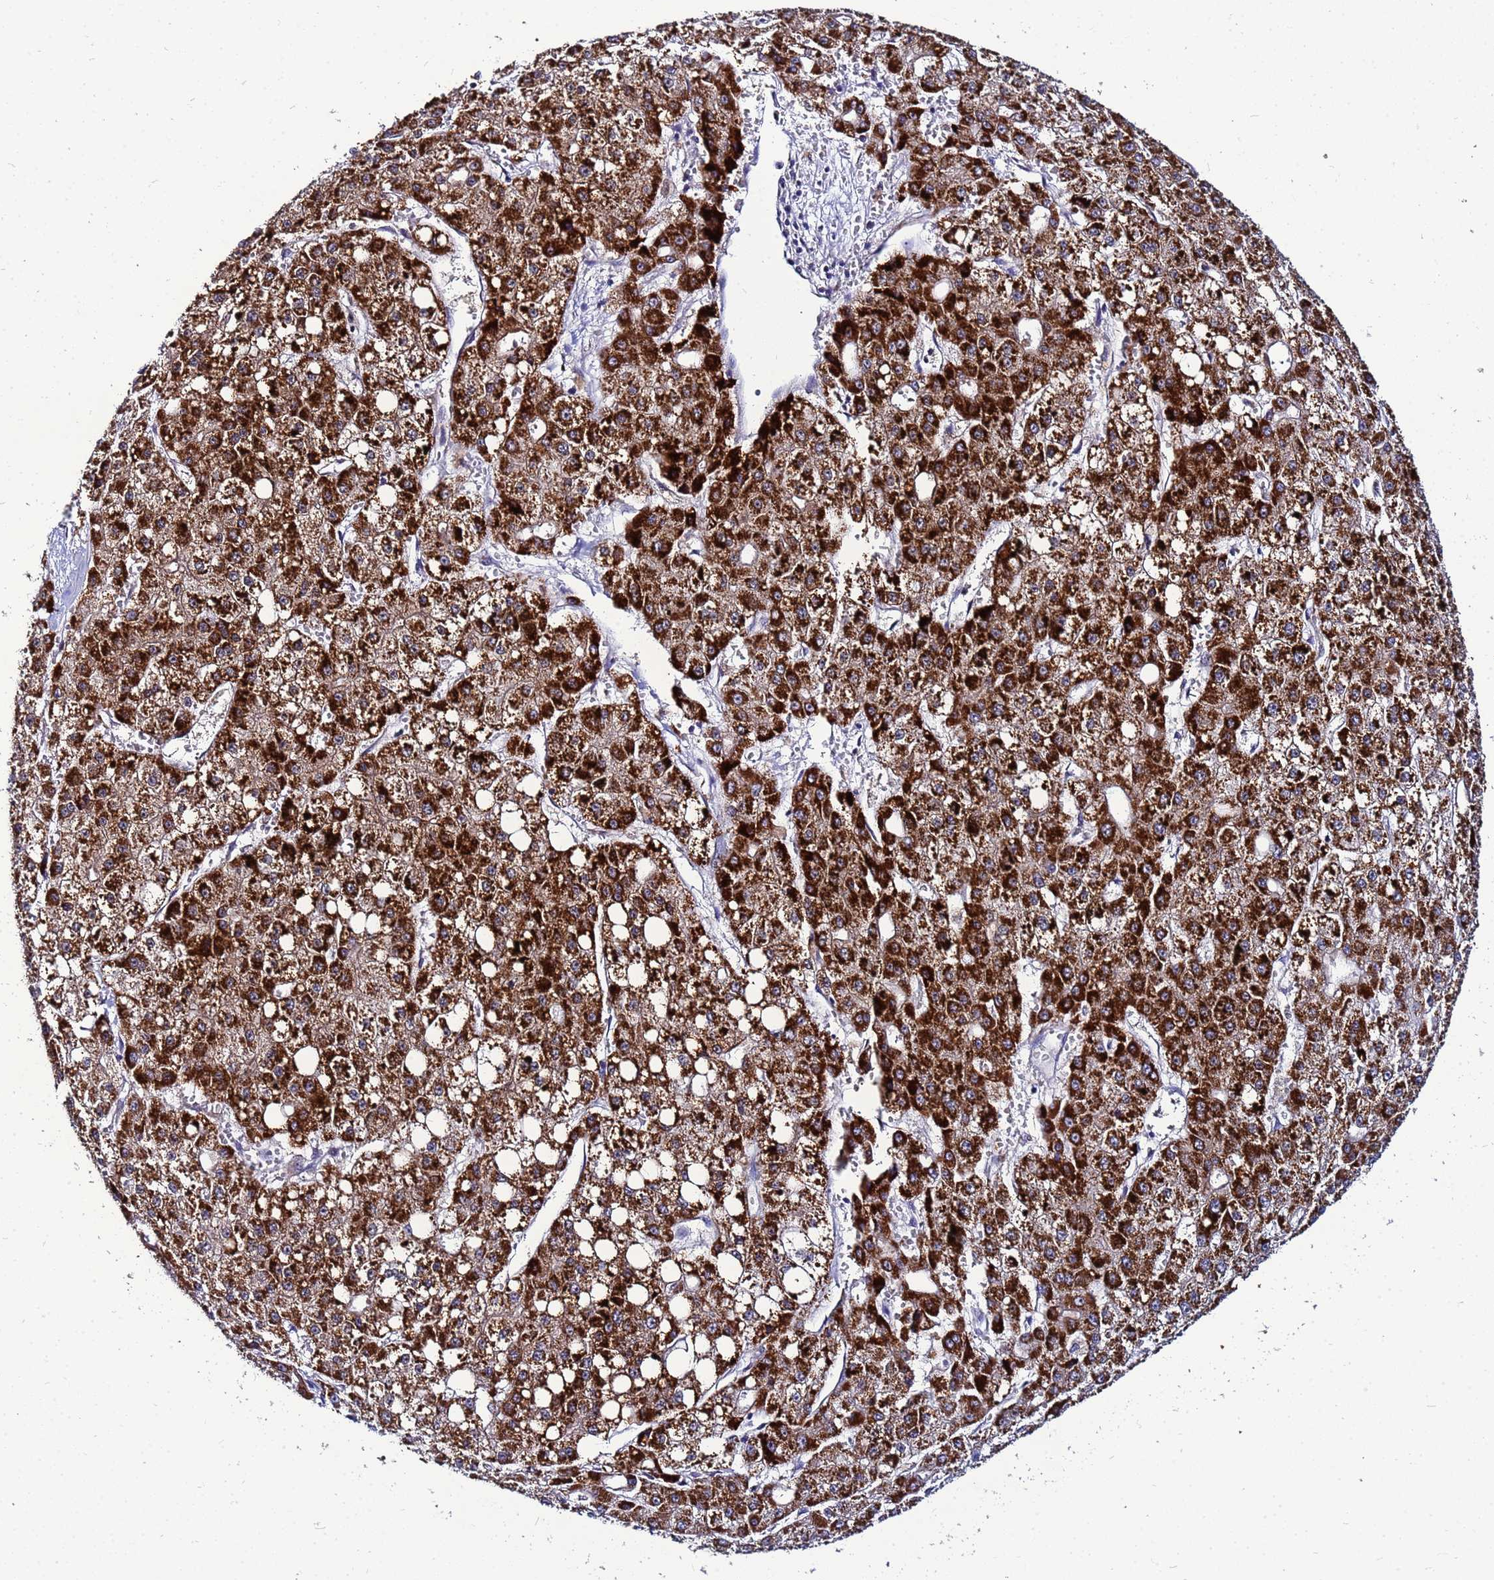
{"staining": {"intensity": "strong", "quantity": ">75%", "location": "cytoplasmic/membranous"}, "tissue": "liver cancer", "cell_type": "Tumor cells", "image_type": "cancer", "snomed": [{"axis": "morphology", "description": "Carcinoma, Hepatocellular, NOS"}, {"axis": "topography", "description": "Liver"}], "caption": "Protein staining of hepatocellular carcinoma (liver) tissue displays strong cytoplasmic/membranous positivity in approximately >75% of tumor cells. The staining was performed using DAB, with brown indicating positive protein expression. Nuclei are stained blue with hematoxylin.", "gene": "FAHD2A", "patient": {"sex": "male", "age": 47}}